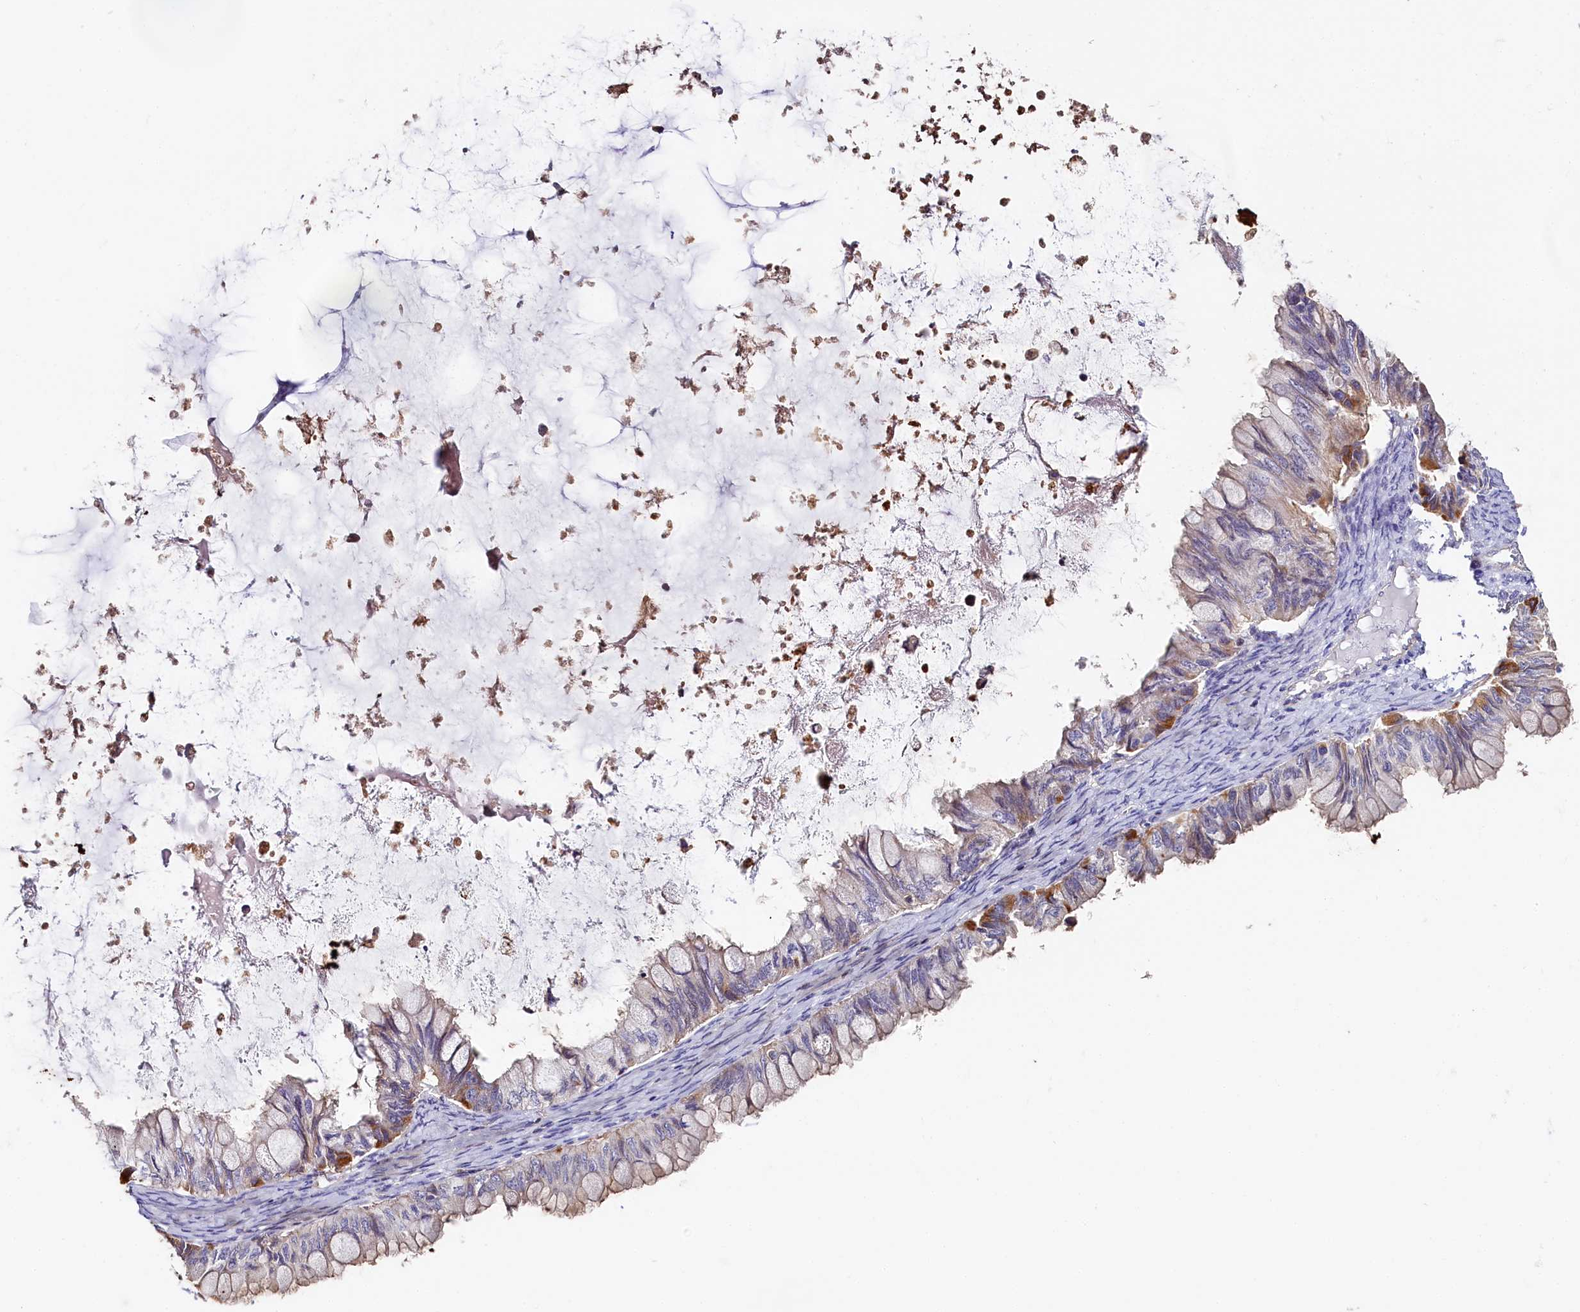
{"staining": {"intensity": "negative", "quantity": "none", "location": "none"}, "tissue": "ovarian cancer", "cell_type": "Tumor cells", "image_type": "cancer", "snomed": [{"axis": "morphology", "description": "Cystadenocarcinoma, mucinous, NOS"}, {"axis": "topography", "description": "Ovary"}], "caption": "An immunohistochemistry (IHC) micrograph of ovarian cancer (mucinous cystadenocarcinoma) is shown. There is no staining in tumor cells of ovarian cancer (mucinous cystadenocarcinoma). The staining is performed using DAB (3,3'-diaminobenzidine) brown chromogen with nuclei counter-stained in using hematoxylin.", "gene": "KATNB1", "patient": {"sex": "female", "age": 80}}